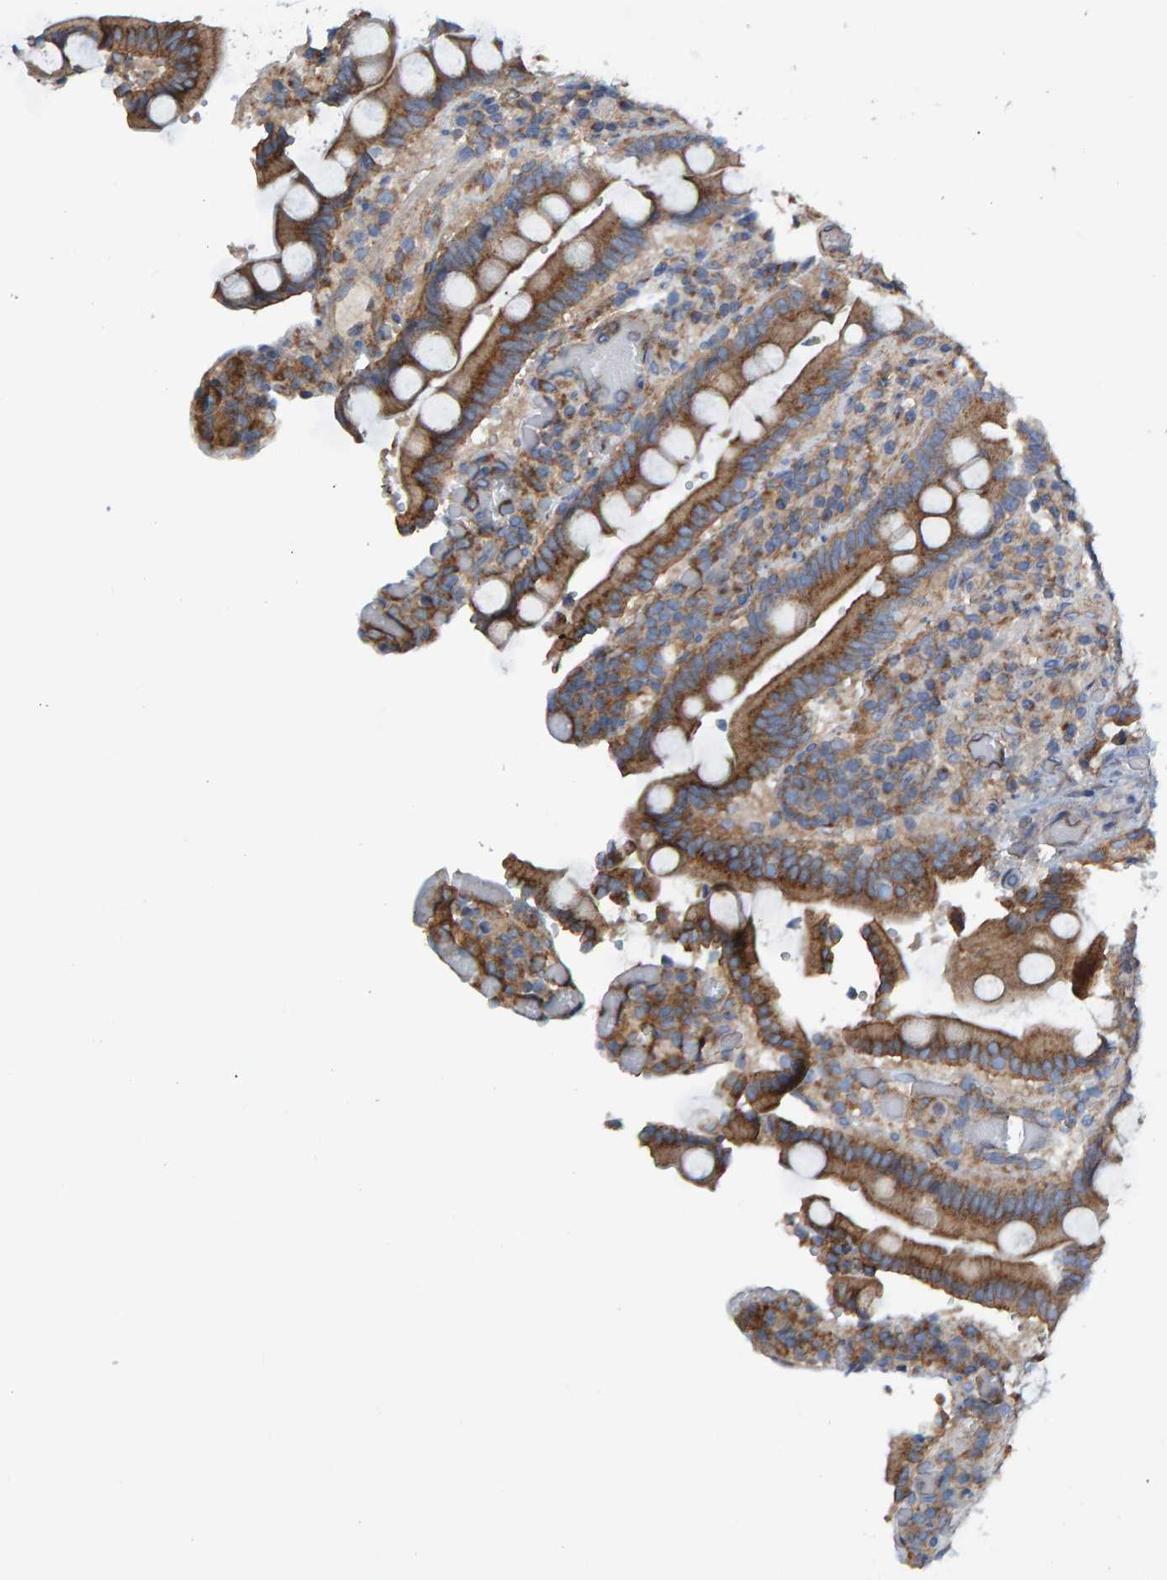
{"staining": {"intensity": "strong", "quantity": ">75%", "location": "cytoplasmic/membranous"}, "tissue": "duodenum", "cell_type": "Glandular cells", "image_type": "normal", "snomed": [{"axis": "morphology", "description": "Normal tissue, NOS"}, {"axis": "topography", "description": "Small intestine, NOS"}], "caption": "Duodenum stained with immunohistochemistry (IHC) demonstrates strong cytoplasmic/membranous staining in about >75% of glandular cells.", "gene": "MKLN1", "patient": {"sex": "female", "age": 71}}